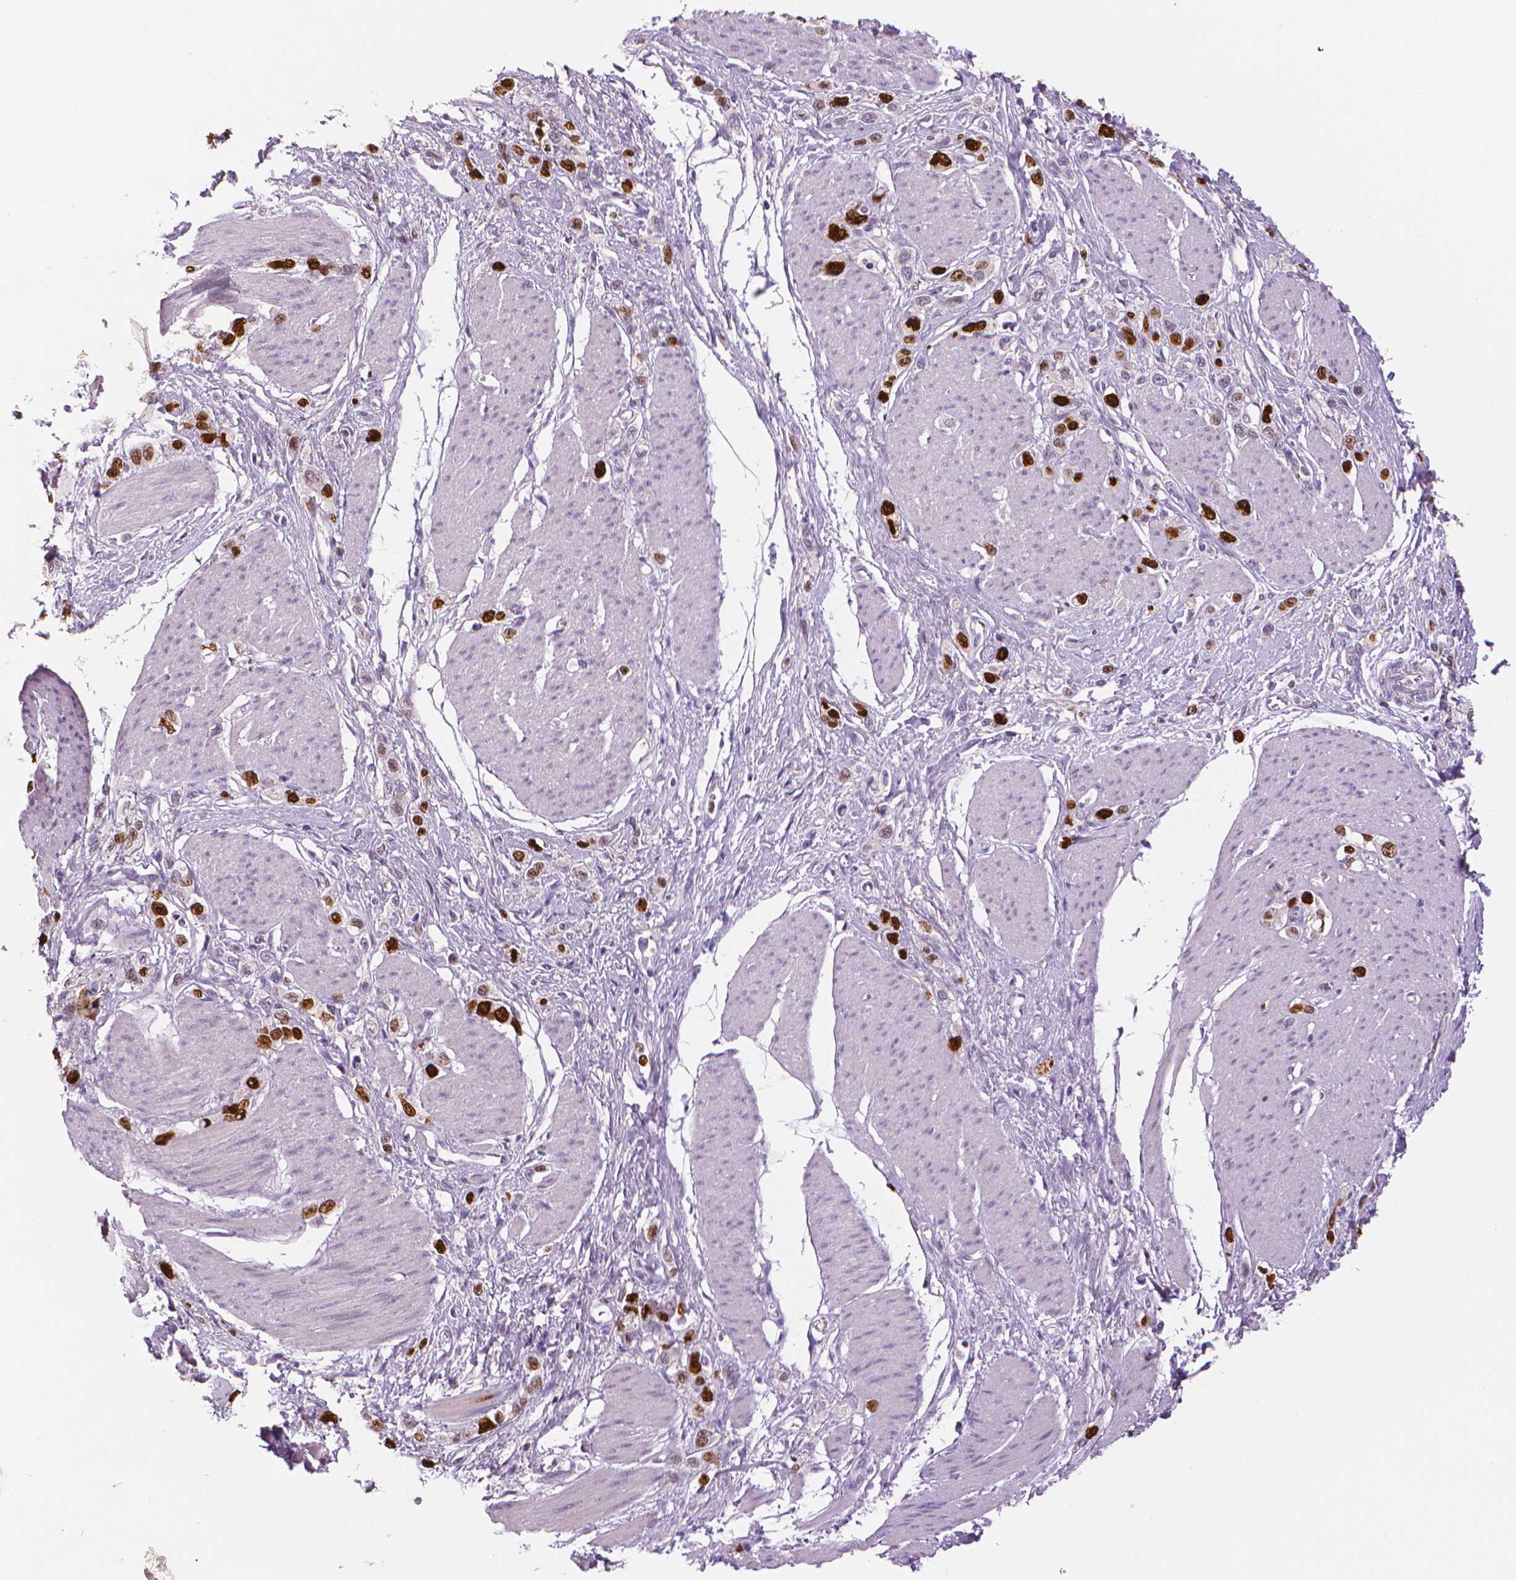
{"staining": {"intensity": "strong", "quantity": "25%-75%", "location": "nuclear"}, "tissue": "stomach cancer", "cell_type": "Tumor cells", "image_type": "cancer", "snomed": [{"axis": "morphology", "description": "Adenocarcinoma, NOS"}, {"axis": "topography", "description": "Stomach"}], "caption": "Immunohistochemistry (DAB (3,3'-diaminobenzidine)) staining of human stomach cancer (adenocarcinoma) shows strong nuclear protein staining in approximately 25%-75% of tumor cells.", "gene": "MKI67", "patient": {"sex": "female", "age": 65}}